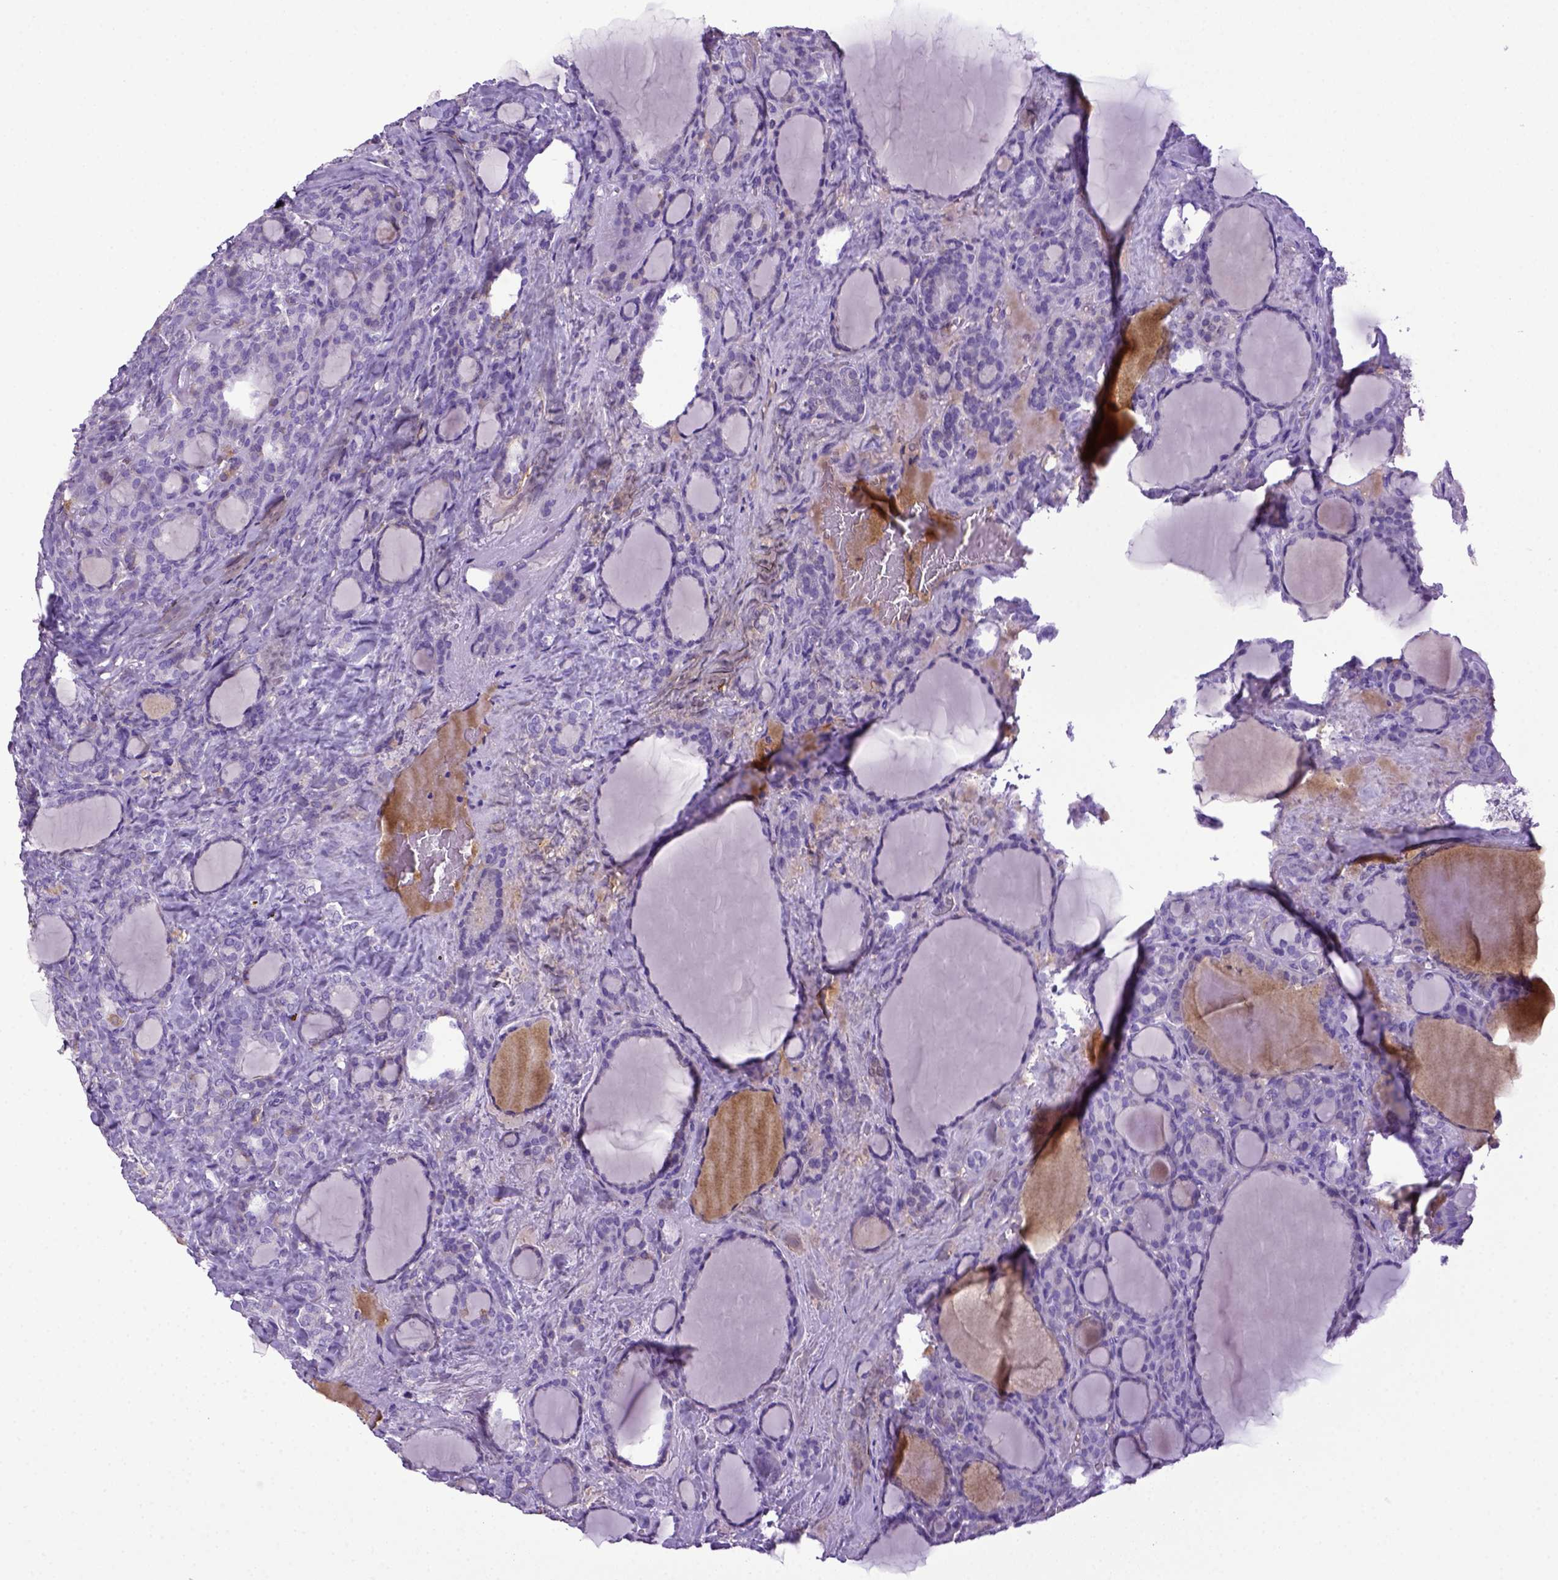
{"staining": {"intensity": "negative", "quantity": "none", "location": "none"}, "tissue": "thyroid cancer", "cell_type": "Tumor cells", "image_type": "cancer", "snomed": [{"axis": "morphology", "description": "Normal tissue, NOS"}, {"axis": "morphology", "description": "Follicular adenoma carcinoma, NOS"}, {"axis": "topography", "description": "Thyroid gland"}], "caption": "Image shows no protein positivity in tumor cells of thyroid follicular adenoma carcinoma tissue.", "gene": "ITIH4", "patient": {"sex": "female", "age": 31}}